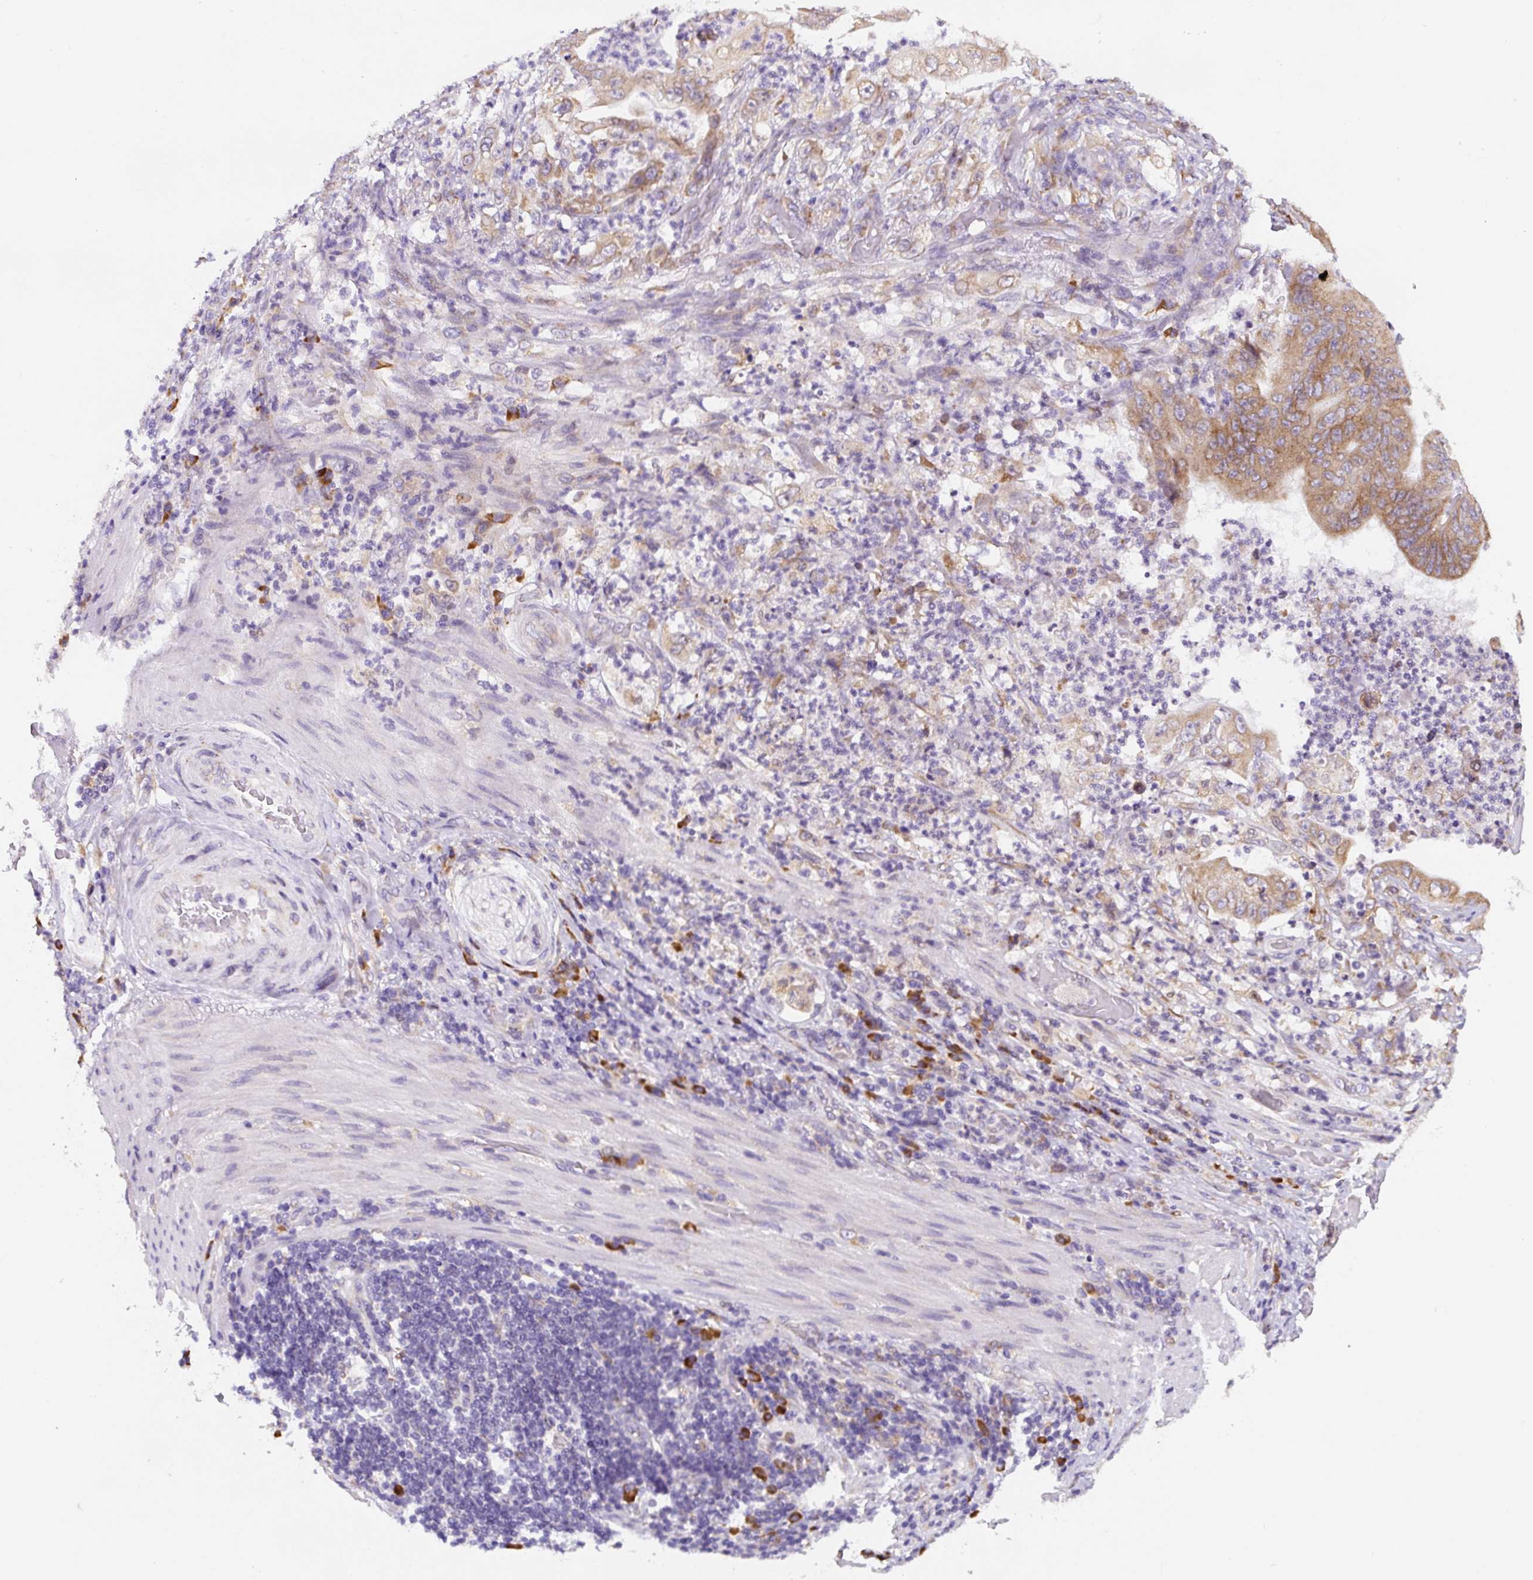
{"staining": {"intensity": "moderate", "quantity": ">75%", "location": "cytoplasmic/membranous"}, "tissue": "stomach cancer", "cell_type": "Tumor cells", "image_type": "cancer", "snomed": [{"axis": "morphology", "description": "Adenocarcinoma, NOS"}, {"axis": "topography", "description": "Stomach"}], "caption": "IHC image of neoplastic tissue: human adenocarcinoma (stomach) stained using IHC reveals medium levels of moderate protein expression localized specifically in the cytoplasmic/membranous of tumor cells, appearing as a cytoplasmic/membranous brown color.", "gene": "DDOST", "patient": {"sex": "female", "age": 73}}